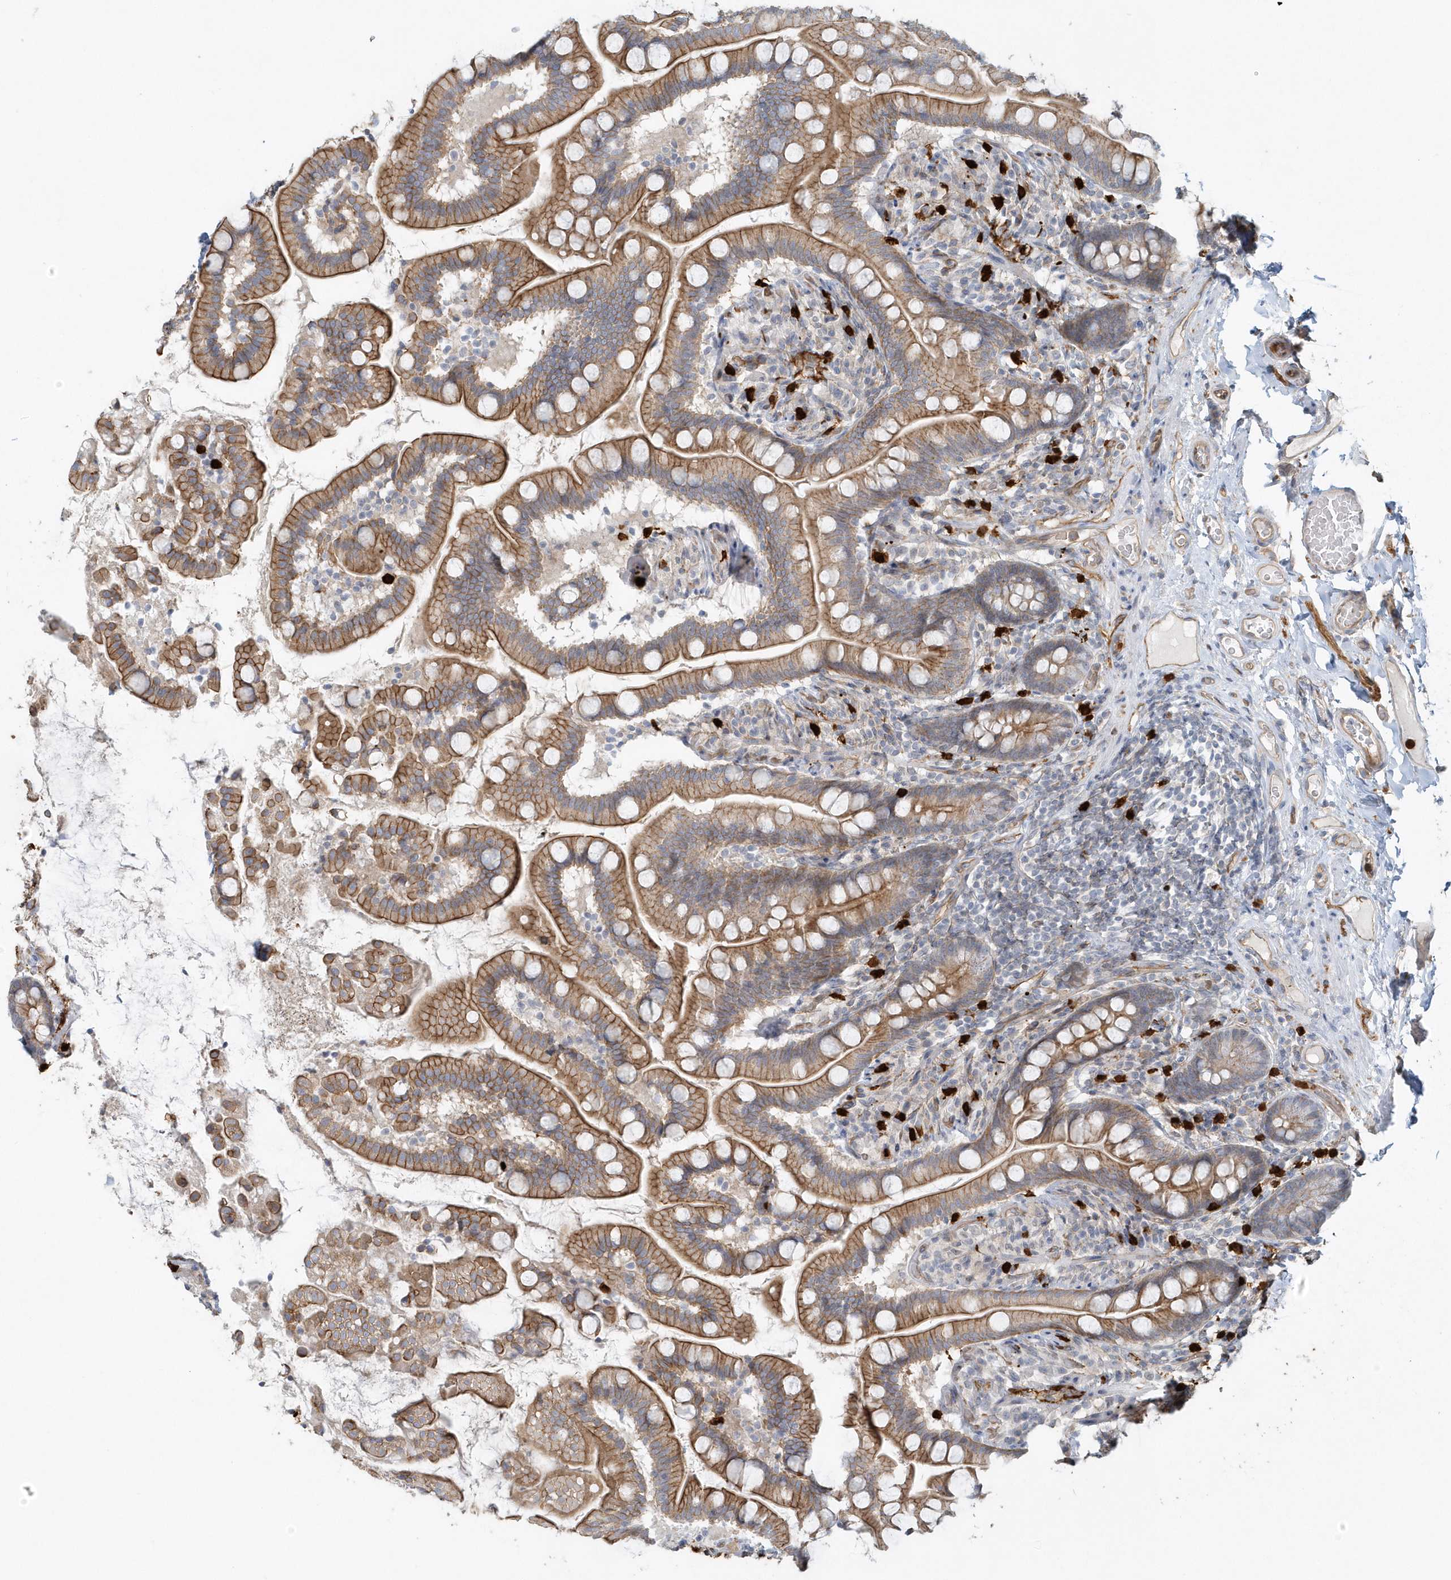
{"staining": {"intensity": "moderate", "quantity": ">75%", "location": "cytoplasmic/membranous"}, "tissue": "small intestine", "cell_type": "Glandular cells", "image_type": "normal", "snomed": [{"axis": "morphology", "description": "Normal tissue, NOS"}, {"axis": "topography", "description": "Small intestine"}], "caption": "DAB immunohistochemical staining of normal human small intestine shows moderate cytoplasmic/membranous protein expression in approximately >75% of glandular cells.", "gene": "DNAH1", "patient": {"sex": "female", "age": 64}}